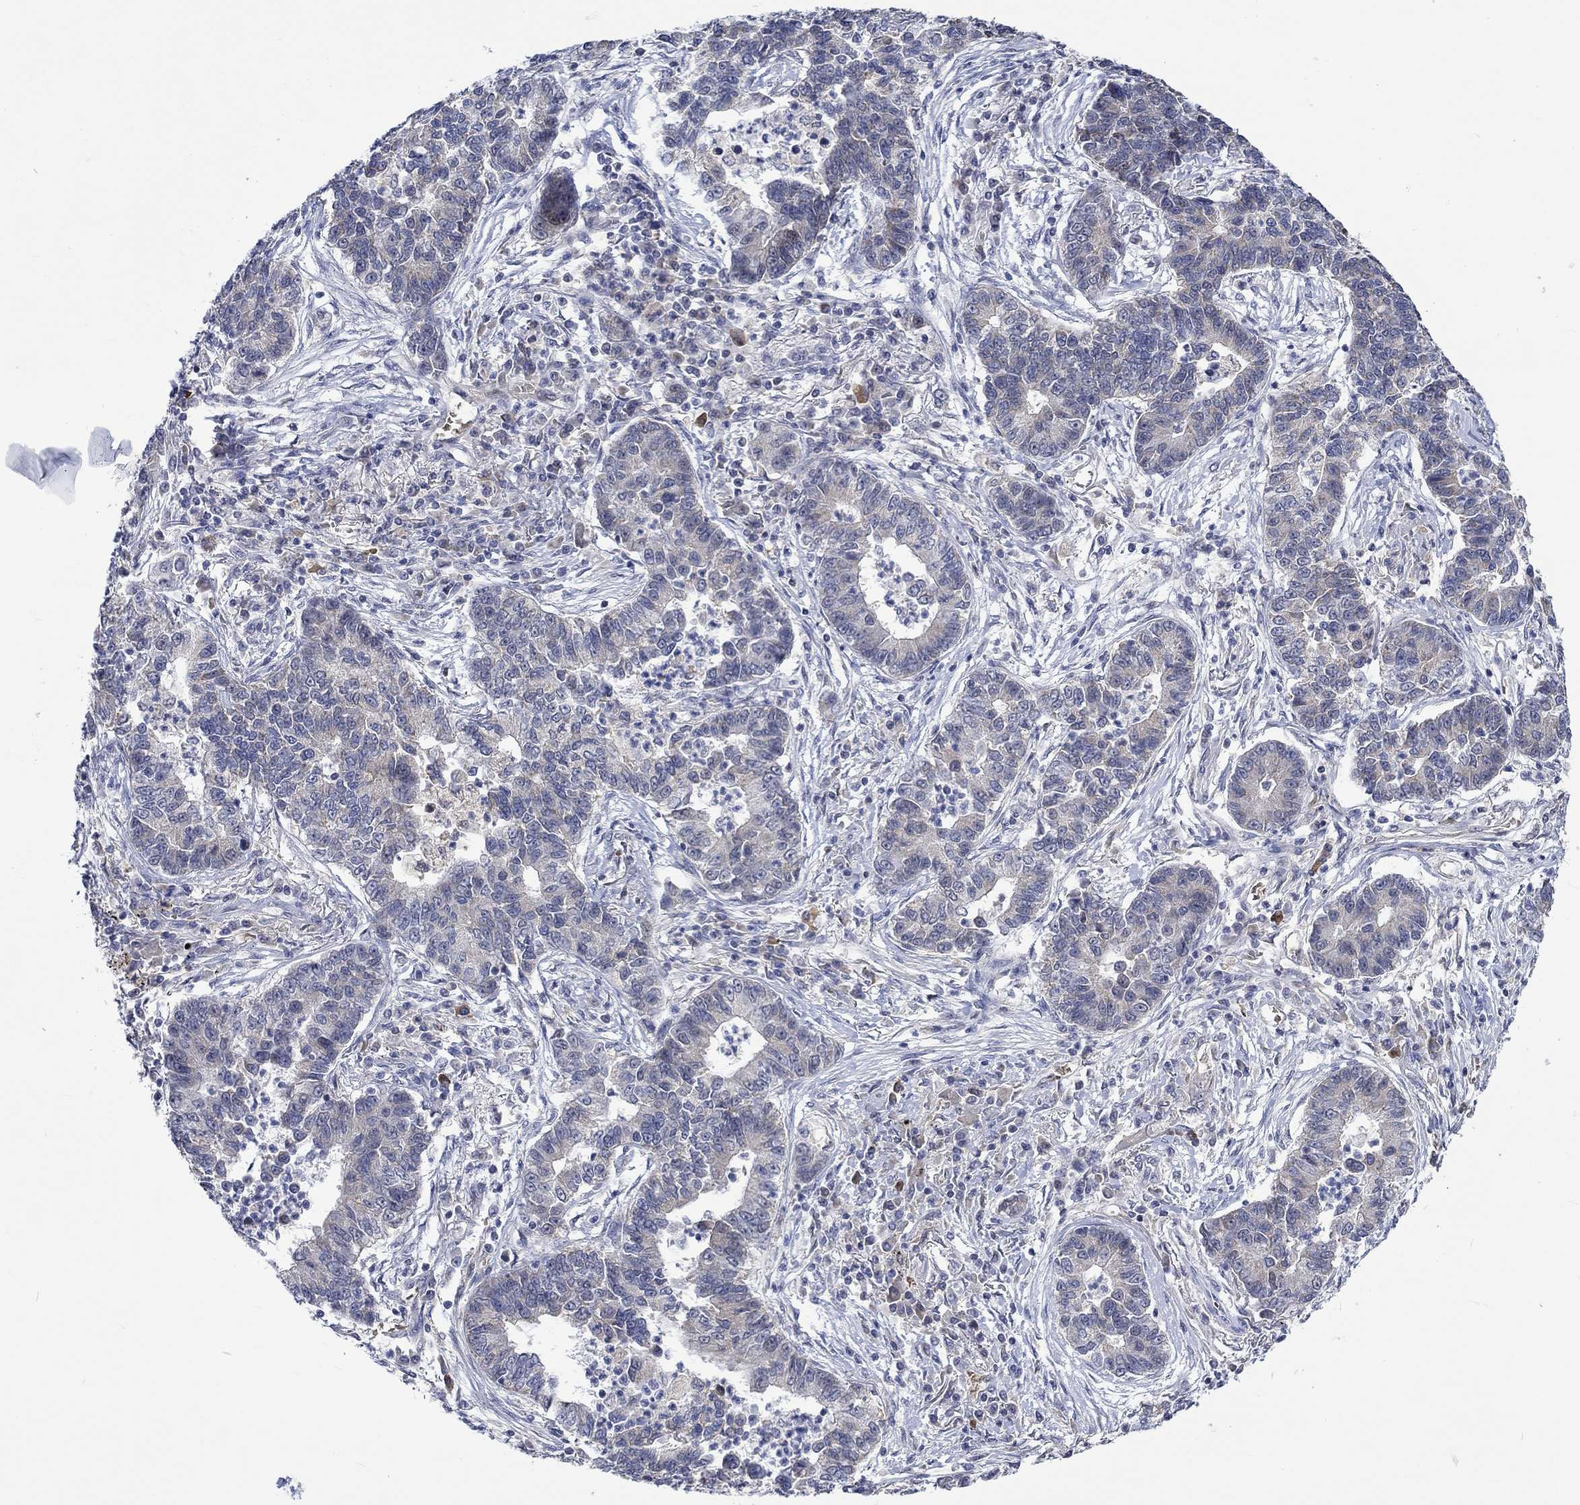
{"staining": {"intensity": "weak", "quantity": "<25%", "location": "cytoplasmic/membranous"}, "tissue": "lung cancer", "cell_type": "Tumor cells", "image_type": "cancer", "snomed": [{"axis": "morphology", "description": "Adenocarcinoma, NOS"}, {"axis": "topography", "description": "Lung"}], "caption": "Human adenocarcinoma (lung) stained for a protein using IHC shows no expression in tumor cells.", "gene": "WASF1", "patient": {"sex": "female", "age": 57}}